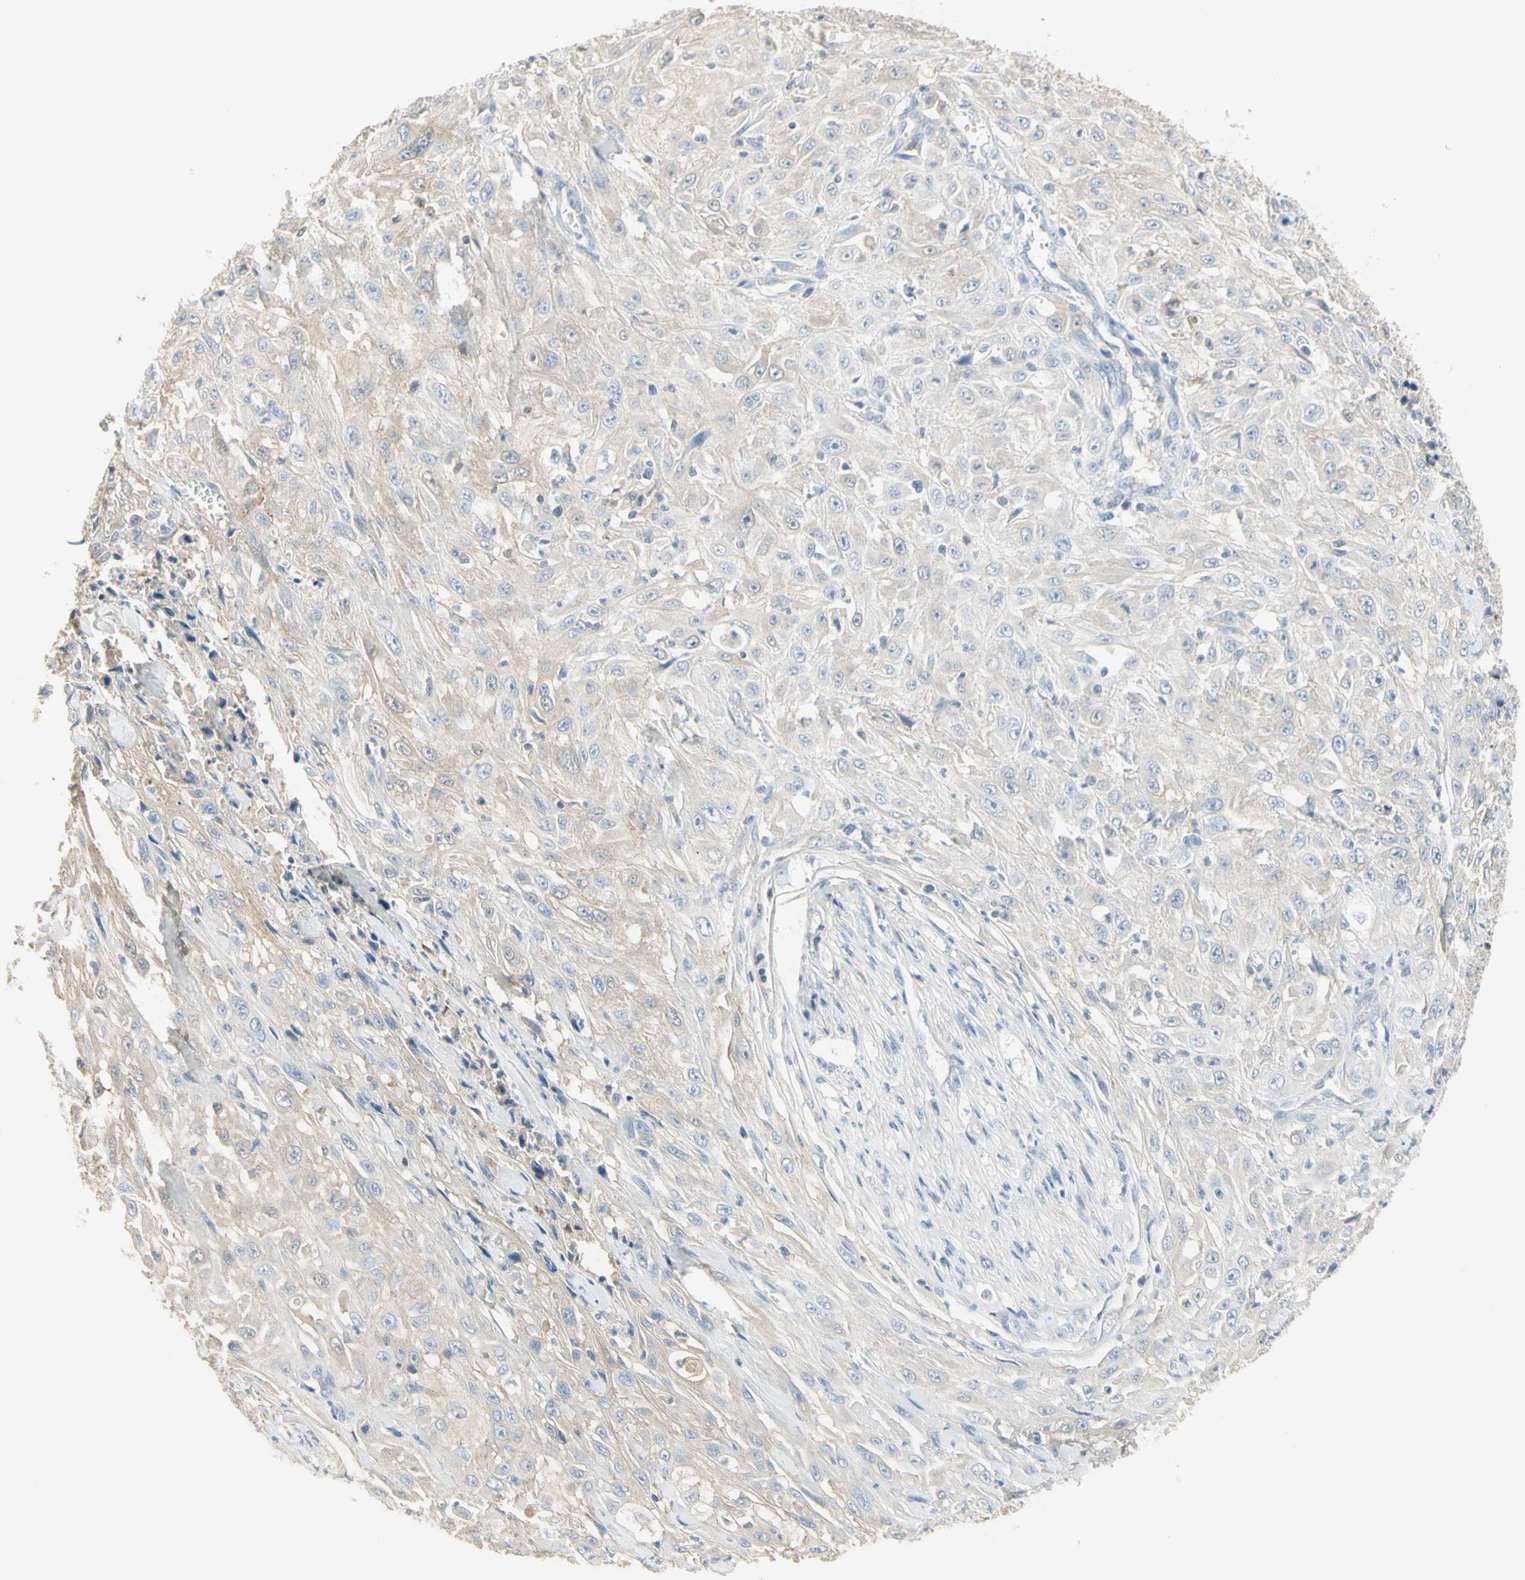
{"staining": {"intensity": "weak", "quantity": ">75%", "location": "cytoplasmic/membranous"}, "tissue": "skin cancer", "cell_type": "Tumor cells", "image_type": "cancer", "snomed": [{"axis": "morphology", "description": "Squamous cell carcinoma, NOS"}, {"axis": "morphology", "description": "Squamous cell carcinoma, metastatic, NOS"}, {"axis": "topography", "description": "Skin"}, {"axis": "topography", "description": "Lymph node"}], "caption": "Immunohistochemistry histopathology image of neoplastic tissue: human skin metastatic squamous cell carcinoma stained using IHC demonstrates low levels of weak protein expression localized specifically in the cytoplasmic/membranous of tumor cells, appearing as a cytoplasmic/membranous brown color.", "gene": "NECTIN4", "patient": {"sex": "male", "age": 75}}